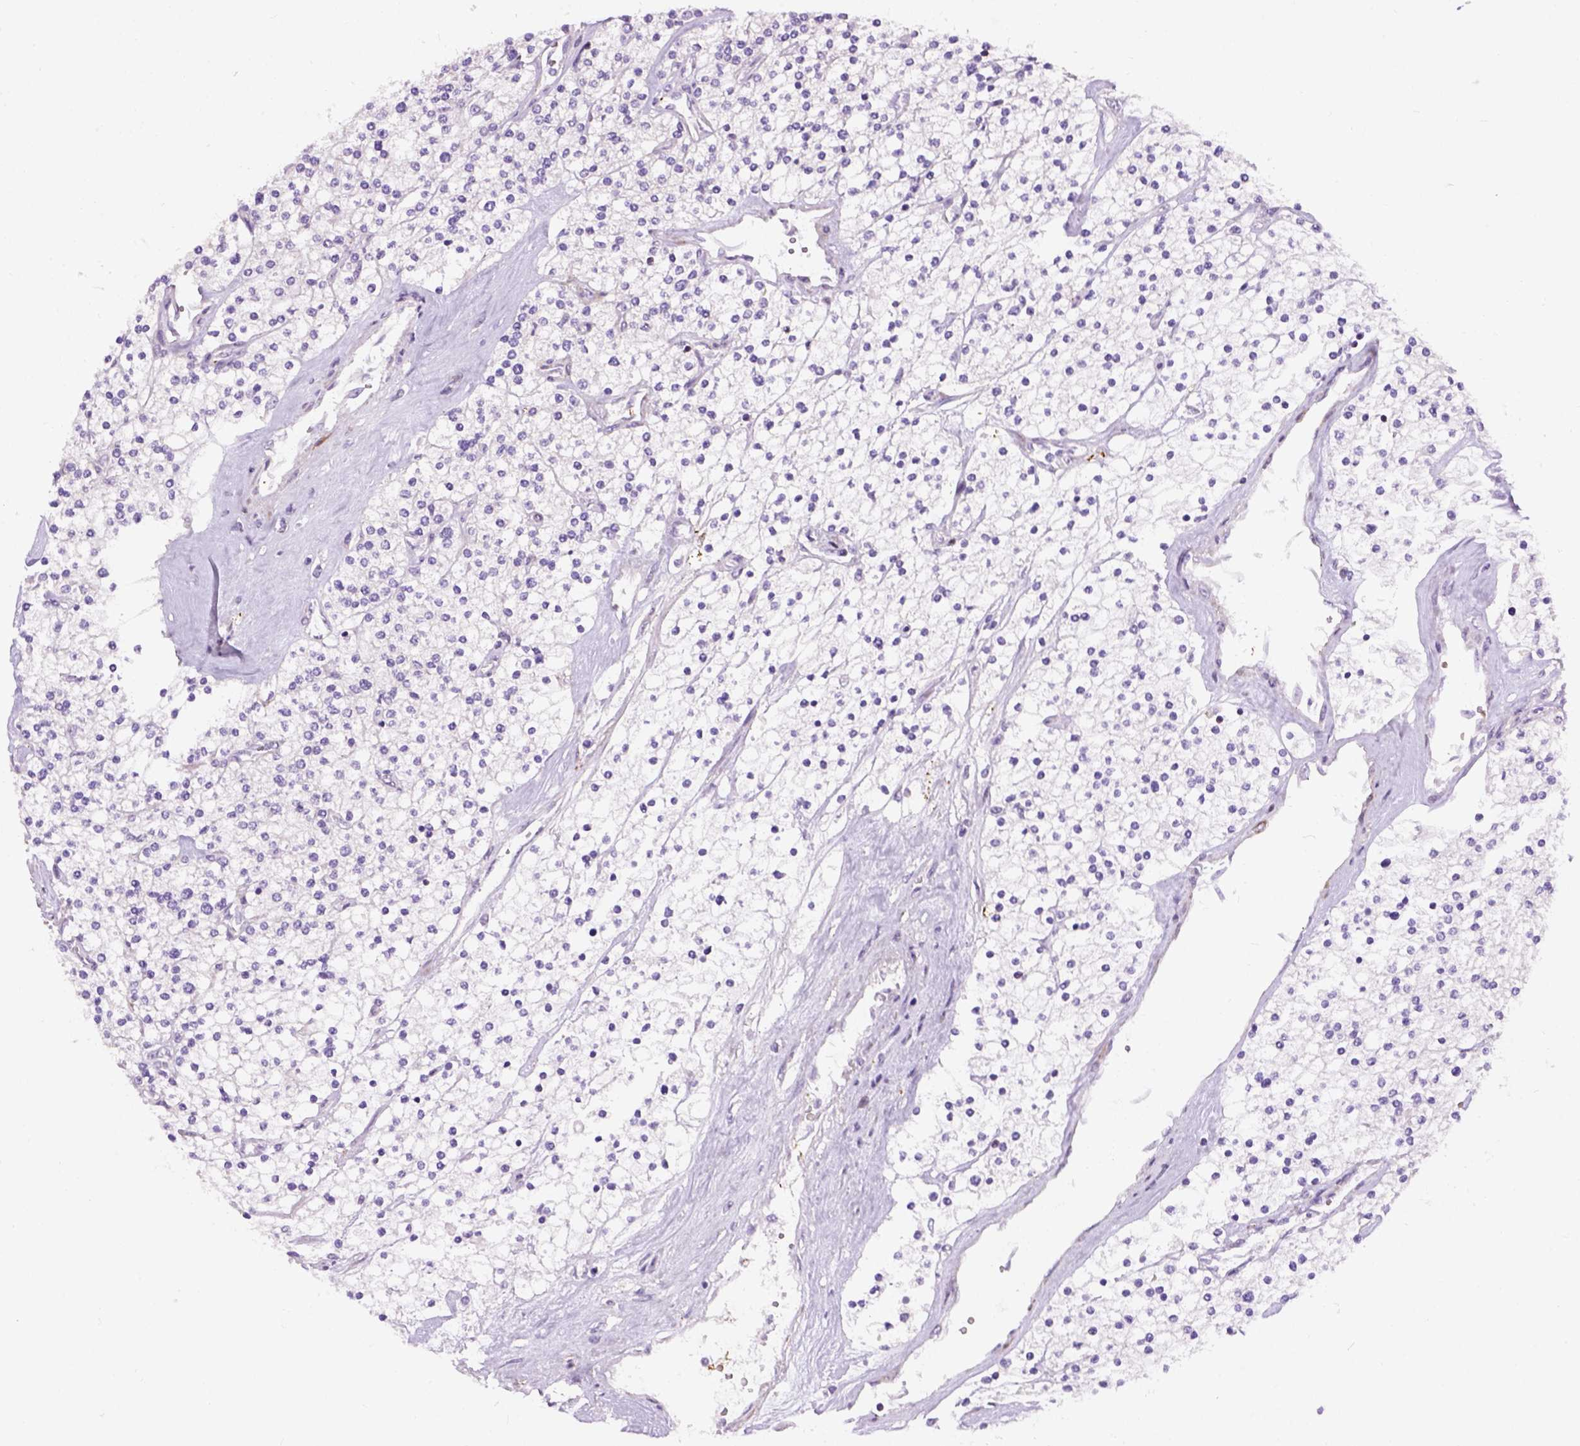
{"staining": {"intensity": "negative", "quantity": "none", "location": "none"}, "tissue": "renal cancer", "cell_type": "Tumor cells", "image_type": "cancer", "snomed": [{"axis": "morphology", "description": "Adenocarcinoma, NOS"}, {"axis": "topography", "description": "Kidney"}], "caption": "This is an immunohistochemistry (IHC) micrograph of human adenocarcinoma (renal). There is no staining in tumor cells.", "gene": "KAZN", "patient": {"sex": "male", "age": 80}}